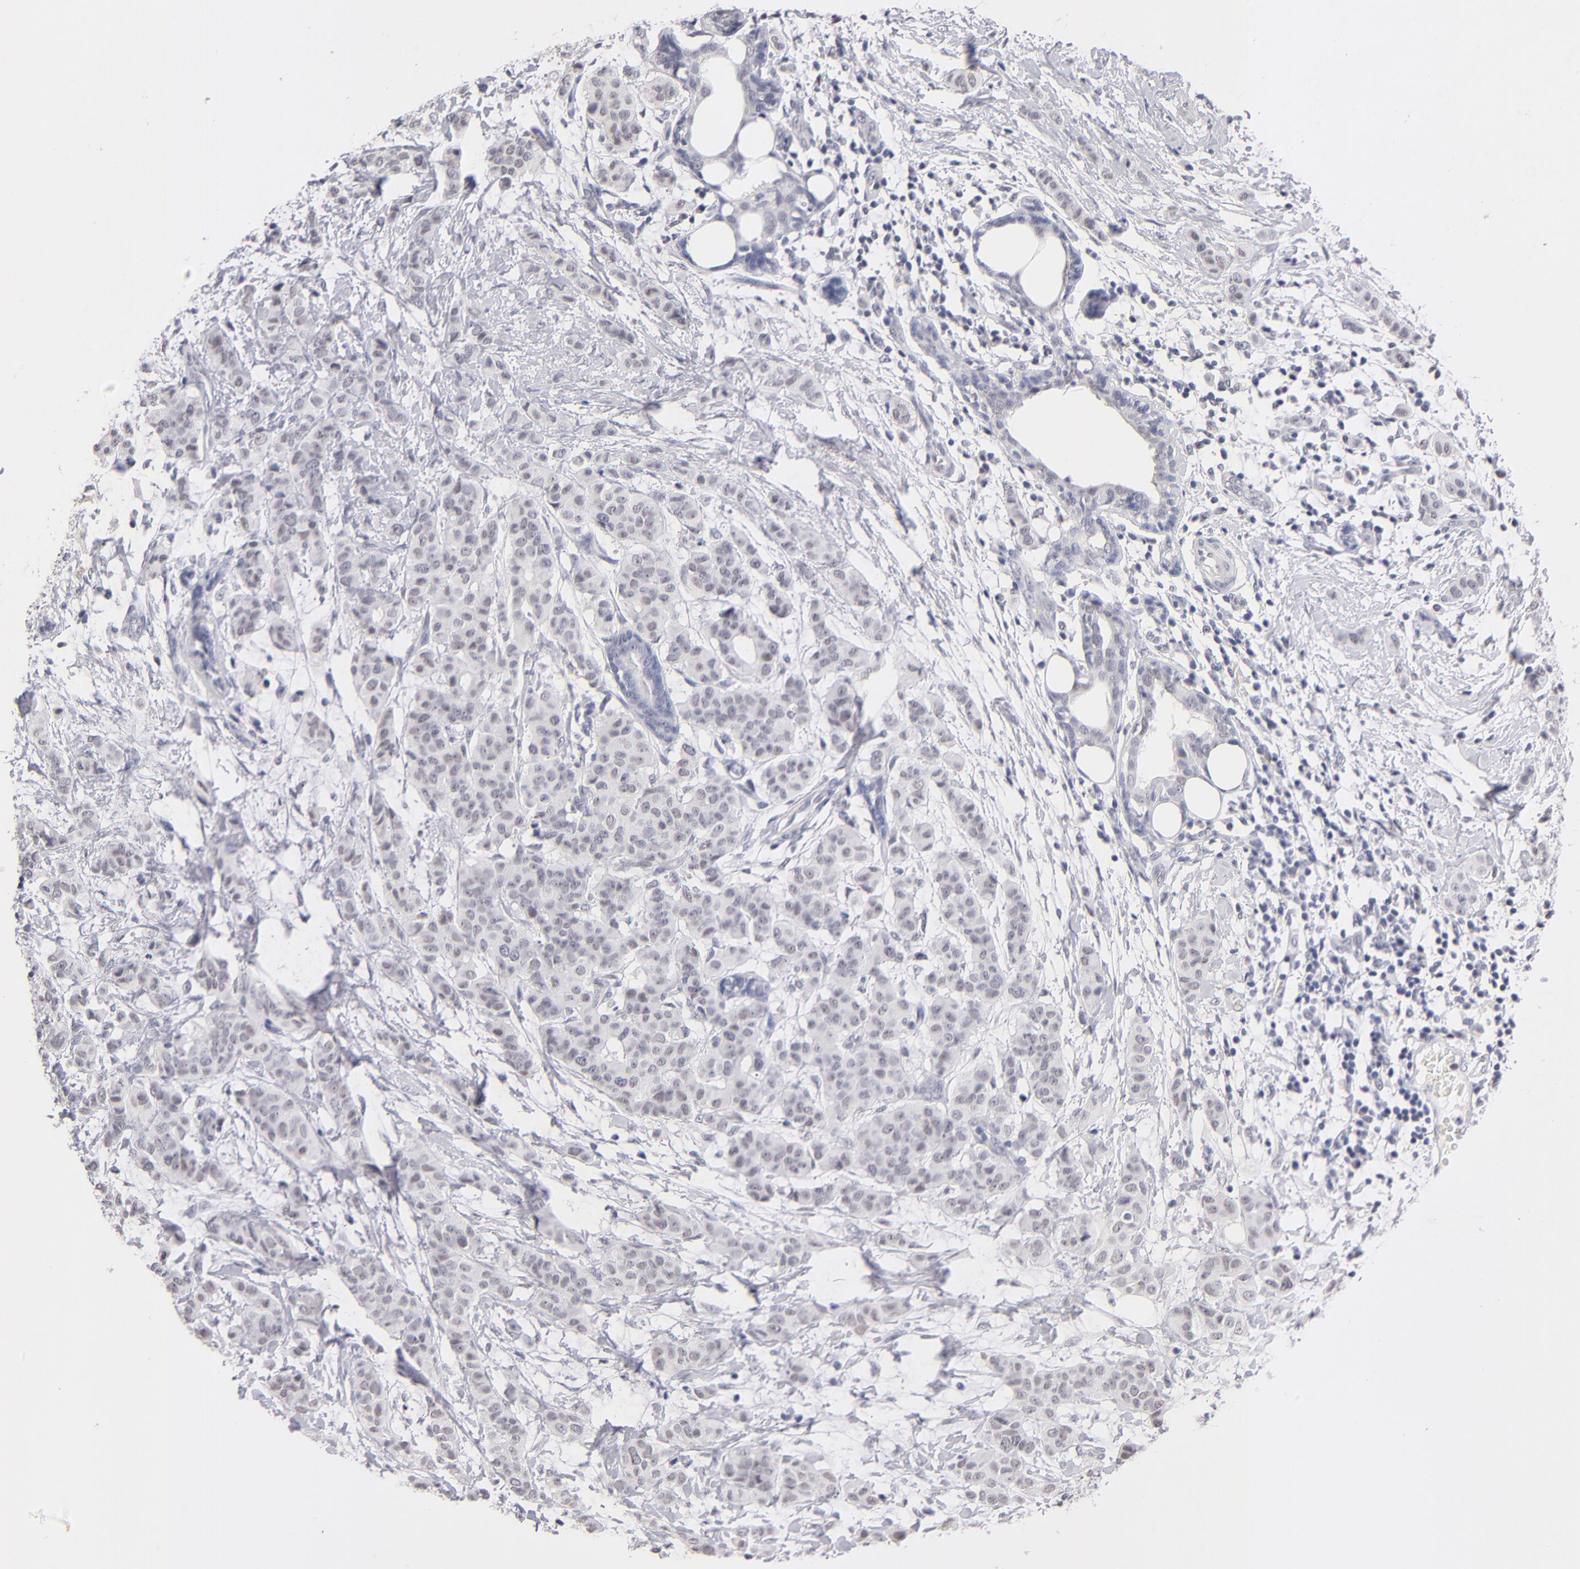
{"staining": {"intensity": "weak", "quantity": "25%-75%", "location": "nuclear"}, "tissue": "breast cancer", "cell_type": "Tumor cells", "image_type": "cancer", "snomed": [{"axis": "morphology", "description": "Duct carcinoma"}, {"axis": "topography", "description": "Breast"}], "caption": "Tumor cells show weak nuclear positivity in about 25%-75% of cells in infiltrating ductal carcinoma (breast). (Stains: DAB in brown, nuclei in blue, Microscopy: brightfield microscopy at high magnification).", "gene": "TEX11", "patient": {"sex": "female", "age": 40}}